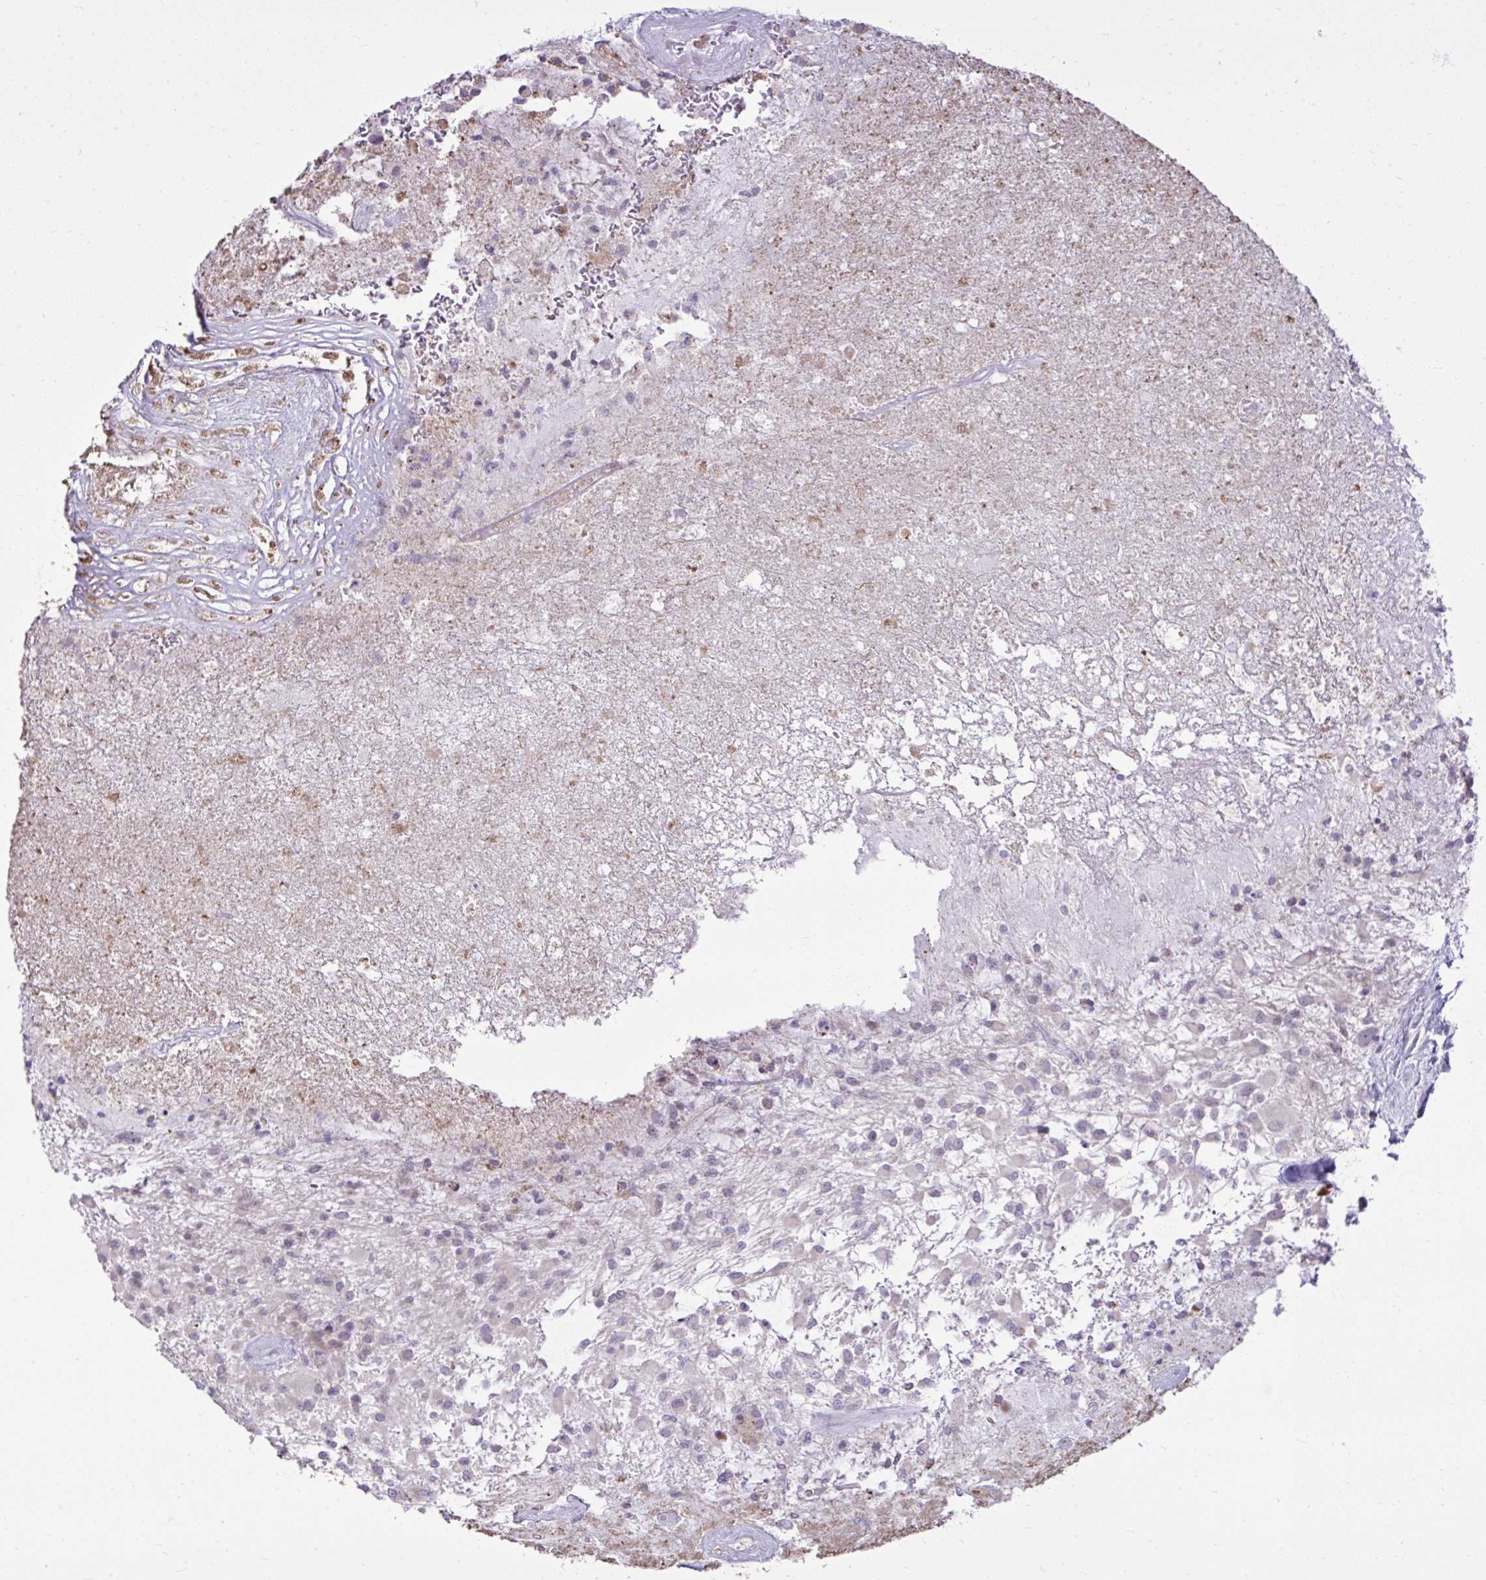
{"staining": {"intensity": "negative", "quantity": "none", "location": "none"}, "tissue": "glioma", "cell_type": "Tumor cells", "image_type": "cancer", "snomed": [{"axis": "morphology", "description": "Glioma, malignant, High grade"}, {"axis": "topography", "description": "Brain"}], "caption": "High power microscopy histopathology image of an IHC micrograph of glioma, revealing no significant staining in tumor cells.", "gene": "SPAG1", "patient": {"sex": "female", "age": 67}}